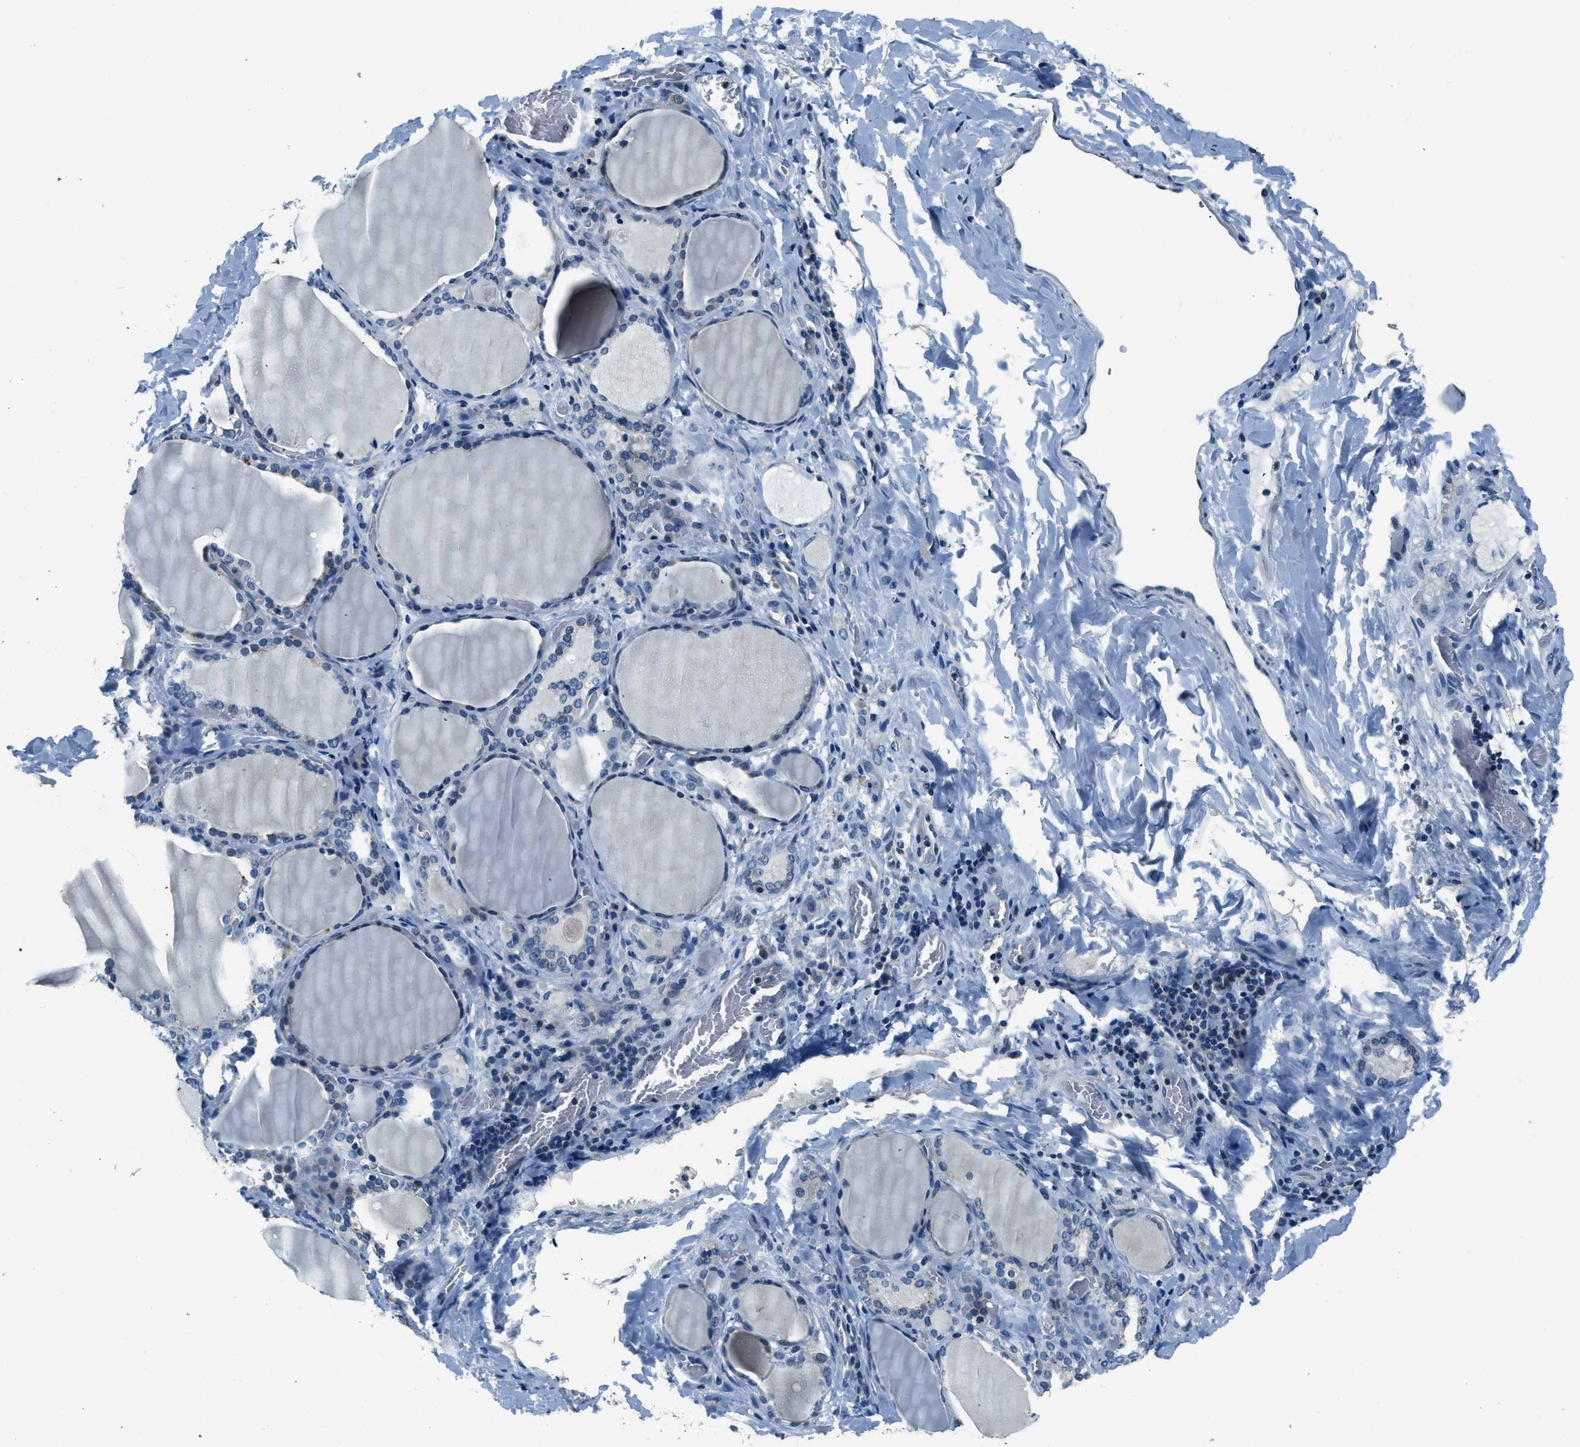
{"staining": {"intensity": "moderate", "quantity": "<25%", "location": "cytoplasmic/membranous"}, "tissue": "thyroid gland", "cell_type": "Glandular cells", "image_type": "normal", "snomed": [{"axis": "morphology", "description": "Normal tissue, NOS"}, {"axis": "morphology", "description": "Papillary adenocarcinoma, NOS"}, {"axis": "topography", "description": "Thyroid gland"}], "caption": "Moderate cytoplasmic/membranous staining is appreciated in approximately <25% of glandular cells in unremarkable thyroid gland.", "gene": "NME8", "patient": {"sex": "female", "age": 30}}